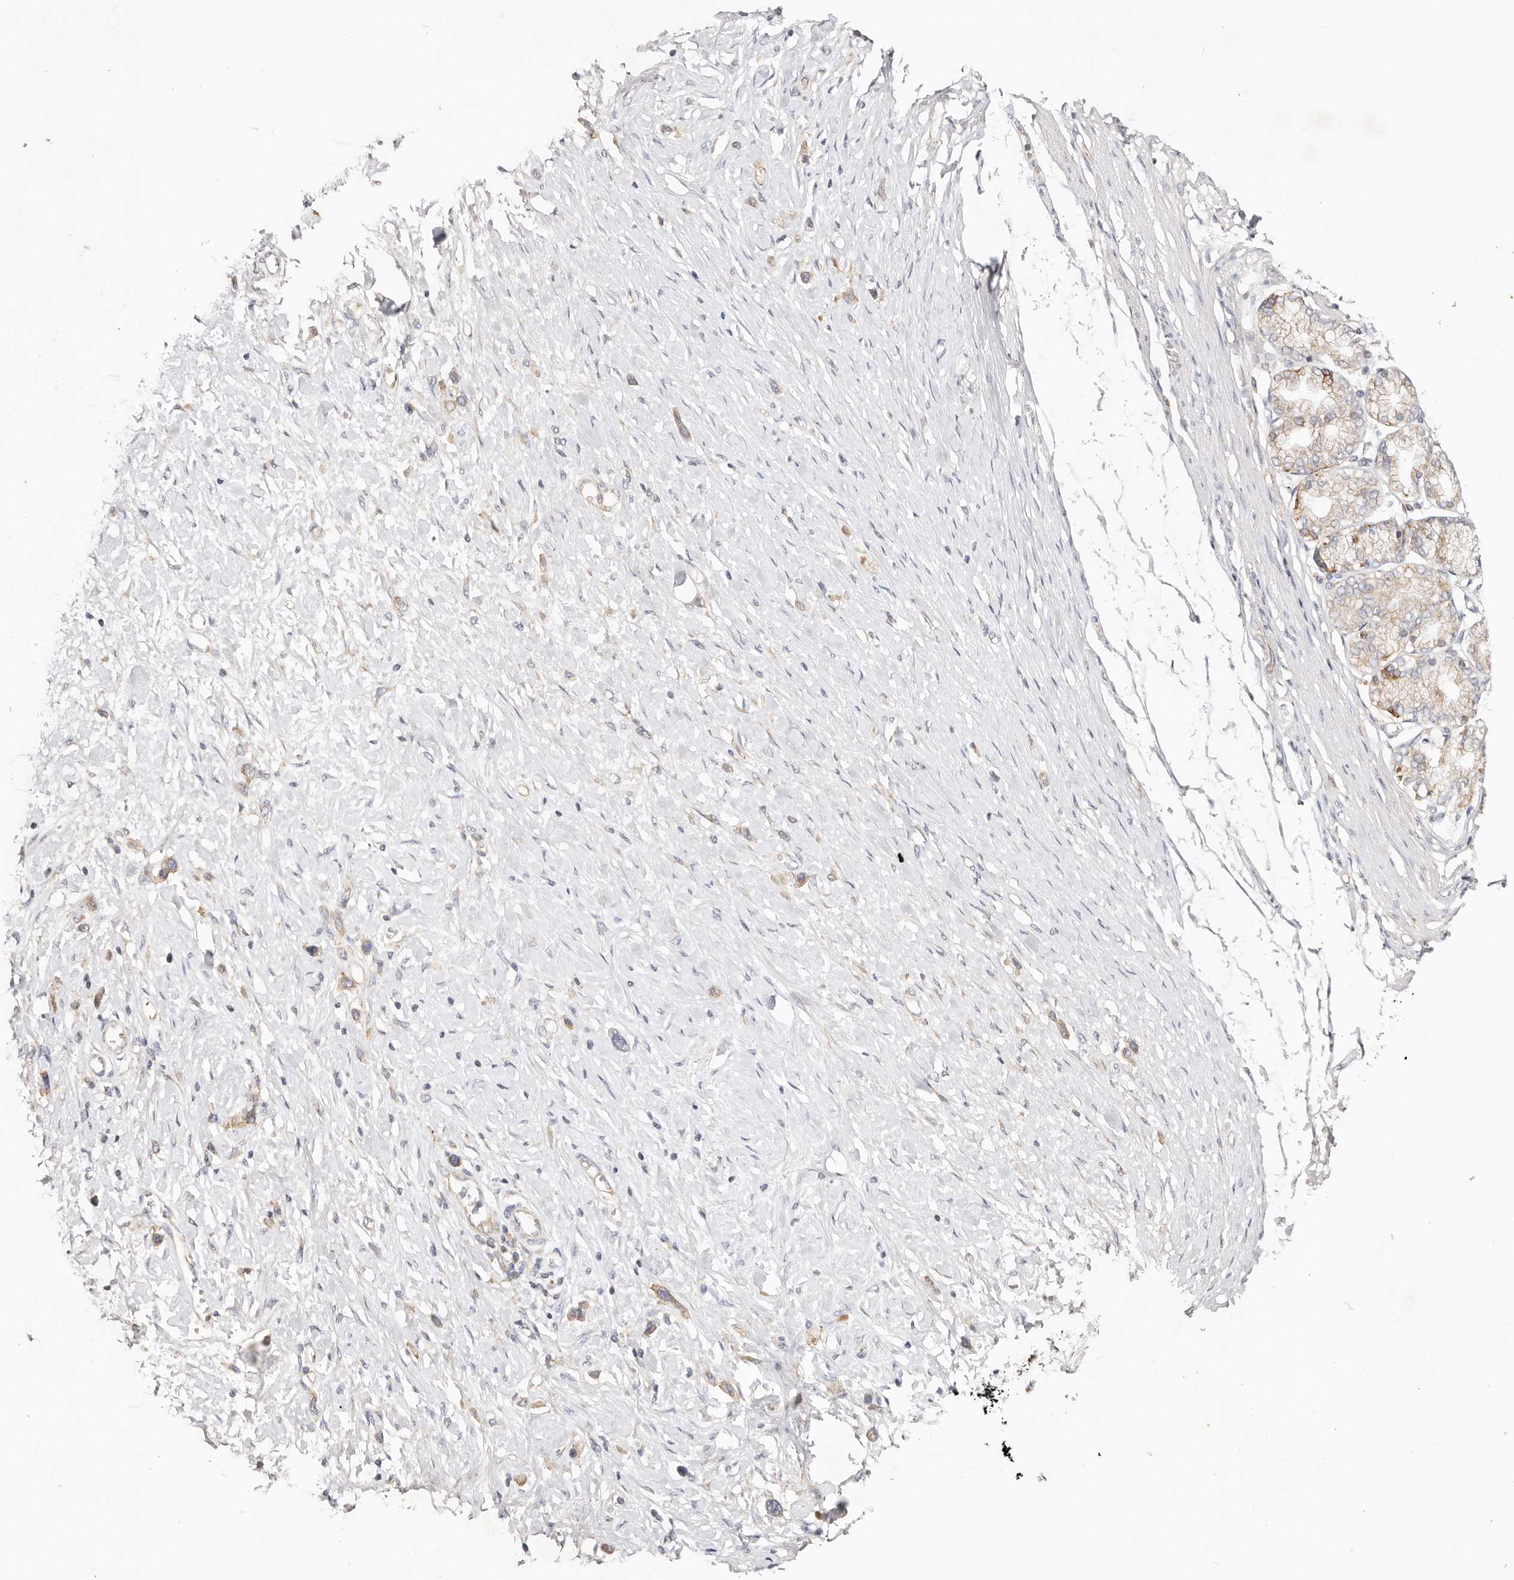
{"staining": {"intensity": "moderate", "quantity": ">75%", "location": "cytoplasmic/membranous"}, "tissue": "stomach cancer", "cell_type": "Tumor cells", "image_type": "cancer", "snomed": [{"axis": "morphology", "description": "Adenocarcinoma, NOS"}, {"axis": "topography", "description": "Stomach"}], "caption": "There is medium levels of moderate cytoplasmic/membranous expression in tumor cells of stomach adenocarcinoma, as demonstrated by immunohistochemical staining (brown color).", "gene": "GNA13", "patient": {"sex": "female", "age": 65}}